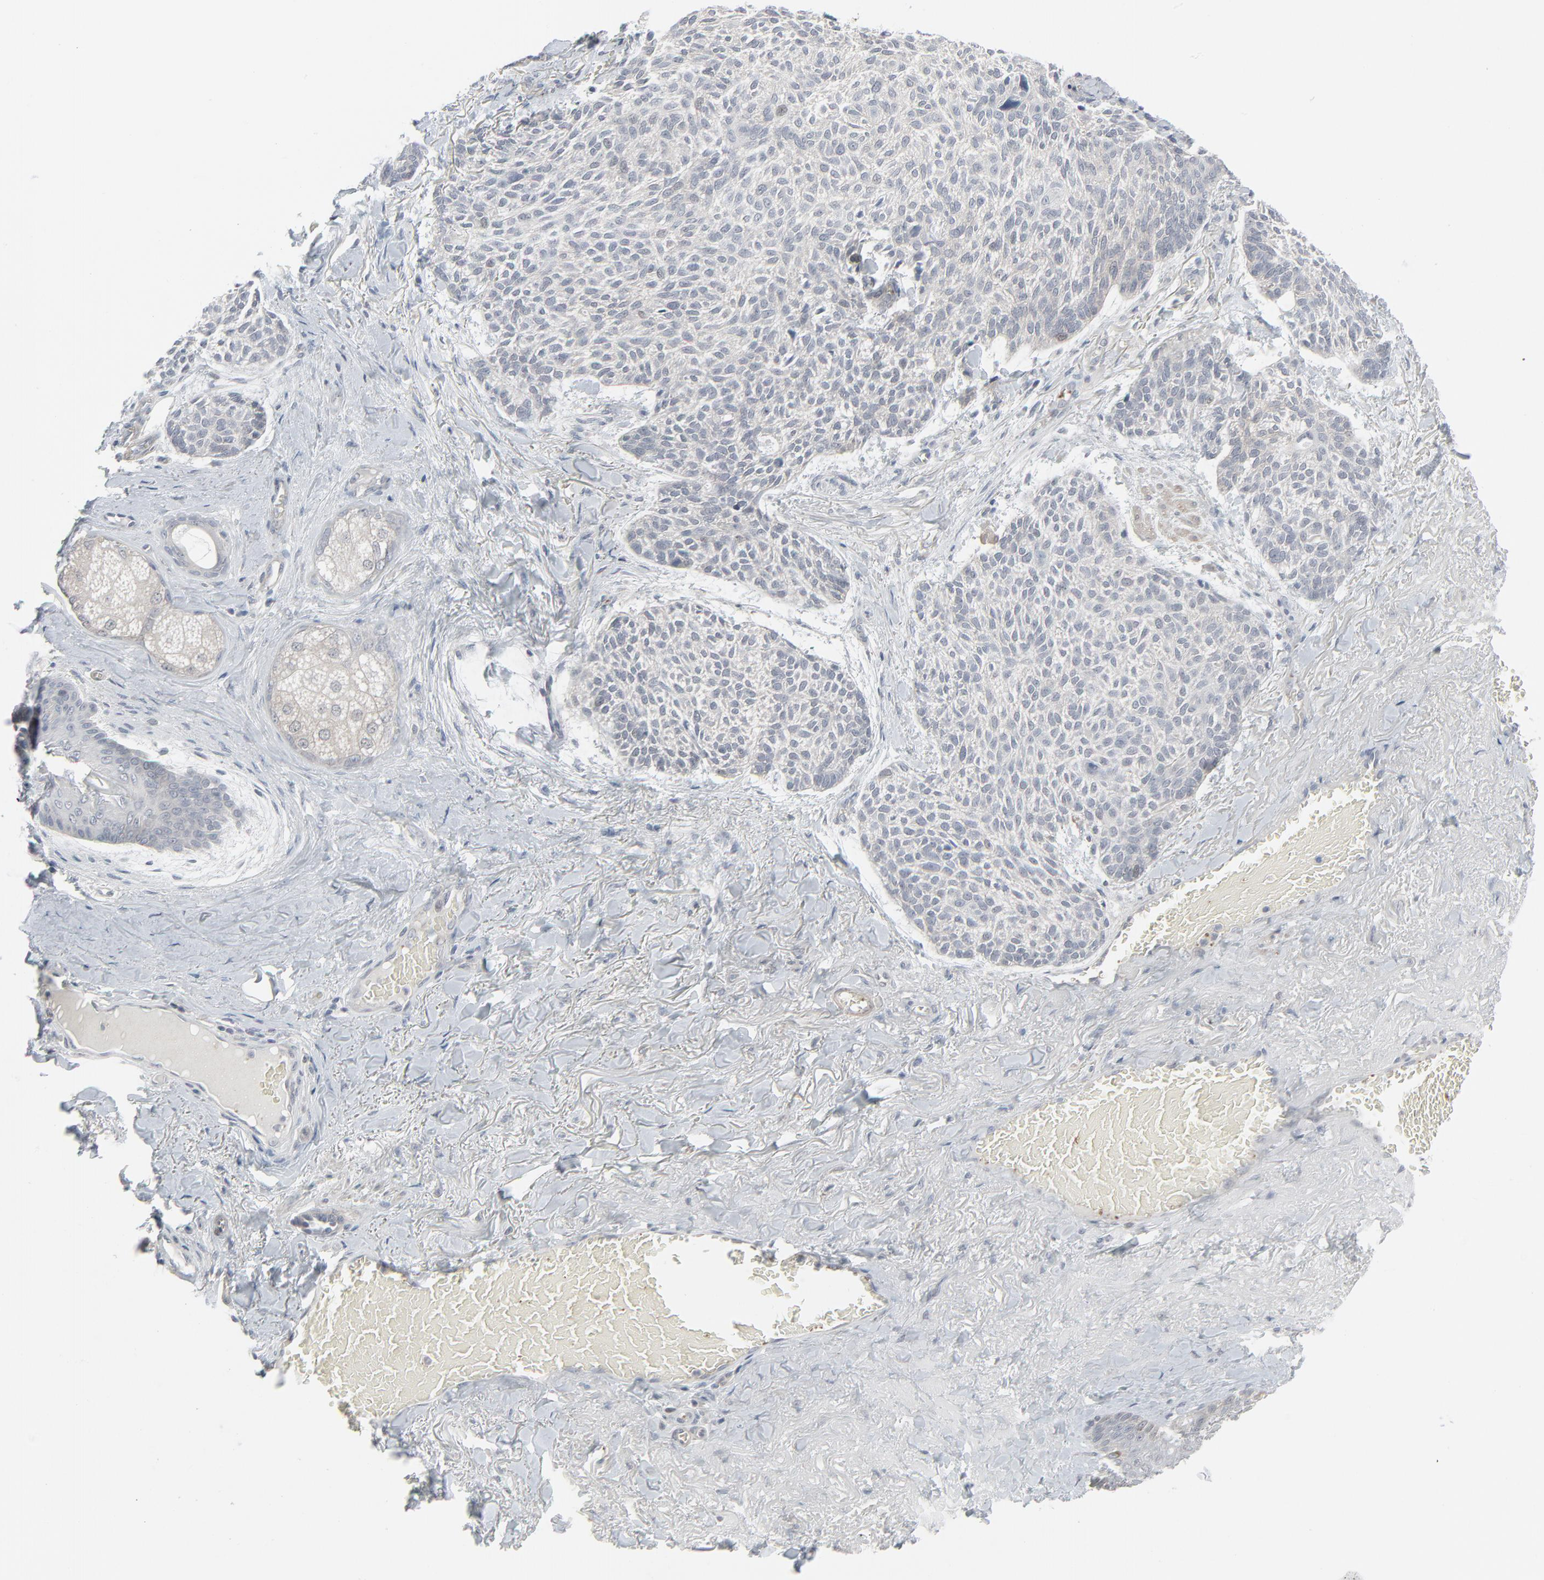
{"staining": {"intensity": "negative", "quantity": "none", "location": "none"}, "tissue": "skin cancer", "cell_type": "Tumor cells", "image_type": "cancer", "snomed": [{"axis": "morphology", "description": "Normal tissue, NOS"}, {"axis": "morphology", "description": "Basal cell carcinoma"}, {"axis": "topography", "description": "Skin"}], "caption": "This histopathology image is of skin cancer (basal cell carcinoma) stained with IHC to label a protein in brown with the nuclei are counter-stained blue. There is no positivity in tumor cells.", "gene": "NEUROD1", "patient": {"sex": "female", "age": 70}}